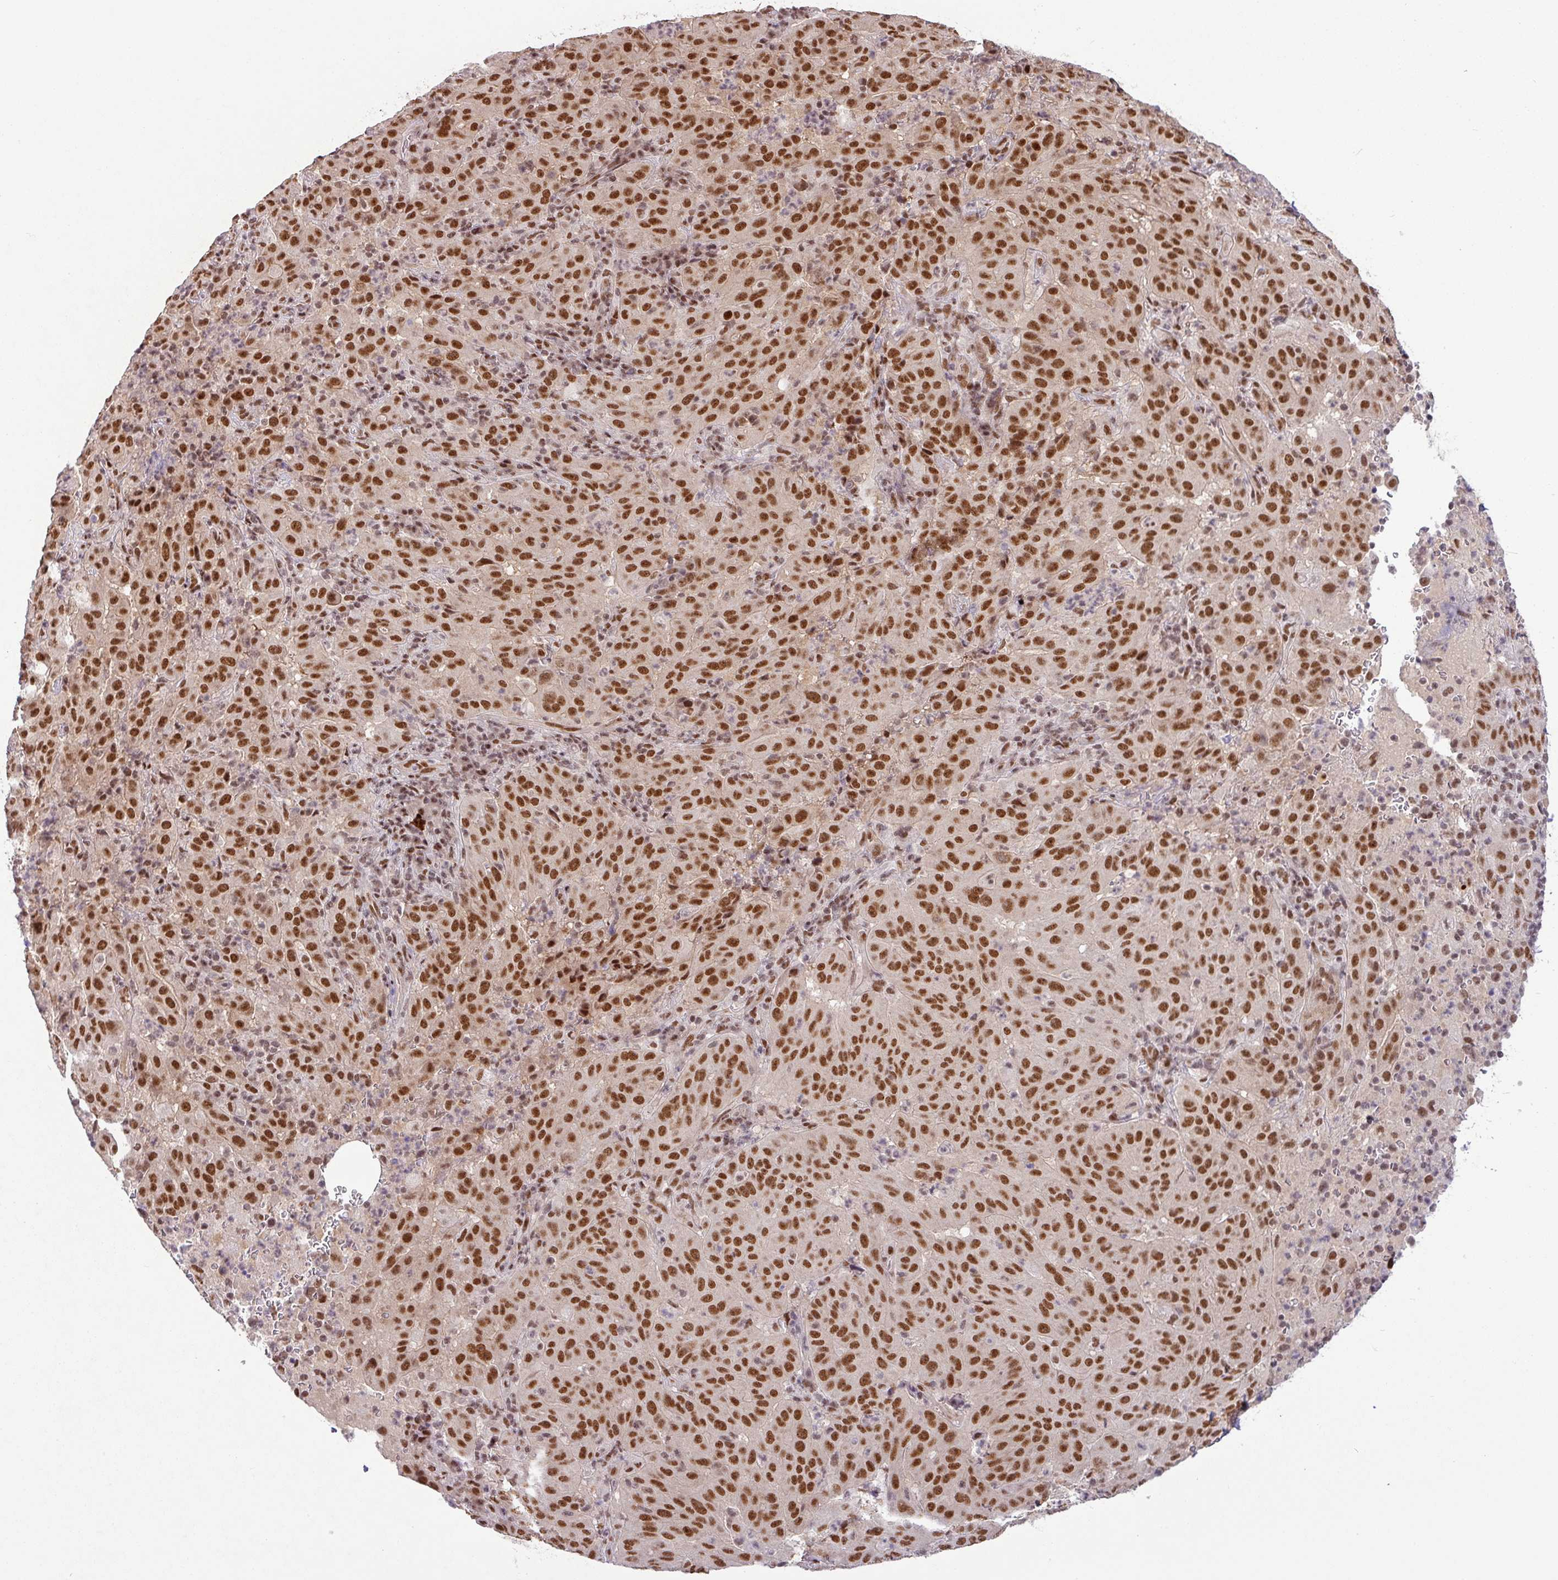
{"staining": {"intensity": "strong", "quantity": ">75%", "location": "nuclear"}, "tissue": "pancreatic cancer", "cell_type": "Tumor cells", "image_type": "cancer", "snomed": [{"axis": "morphology", "description": "Adenocarcinoma, NOS"}, {"axis": "topography", "description": "Pancreas"}], "caption": "This is a histology image of IHC staining of pancreatic cancer, which shows strong expression in the nuclear of tumor cells.", "gene": "SRSF2", "patient": {"sex": "male", "age": 63}}